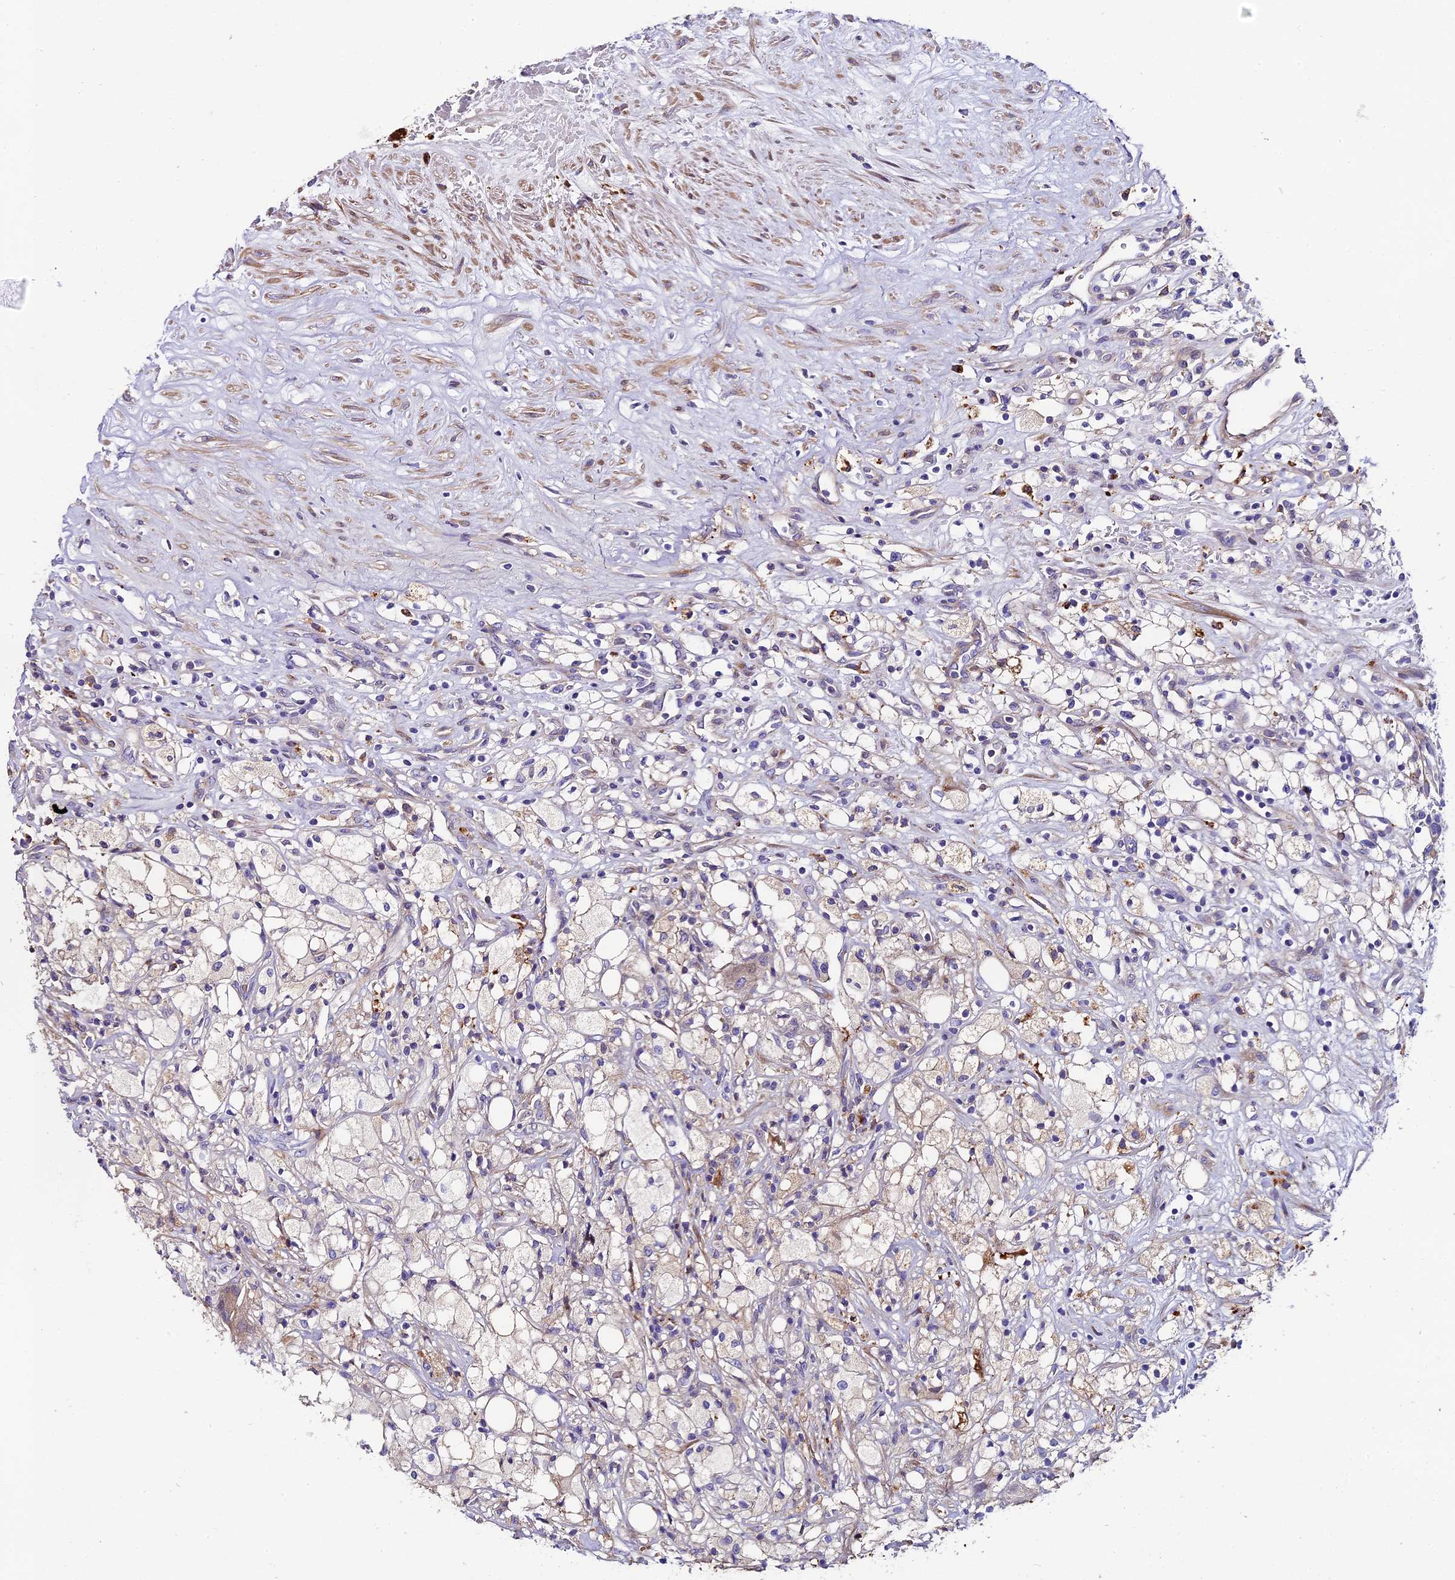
{"staining": {"intensity": "weak", "quantity": "<25%", "location": "cytoplasmic/membranous"}, "tissue": "renal cancer", "cell_type": "Tumor cells", "image_type": "cancer", "snomed": [{"axis": "morphology", "description": "Adenocarcinoma, NOS"}, {"axis": "topography", "description": "Kidney"}], "caption": "Photomicrograph shows no significant protein staining in tumor cells of renal cancer (adenocarcinoma).", "gene": "PIGU", "patient": {"sex": "male", "age": 59}}